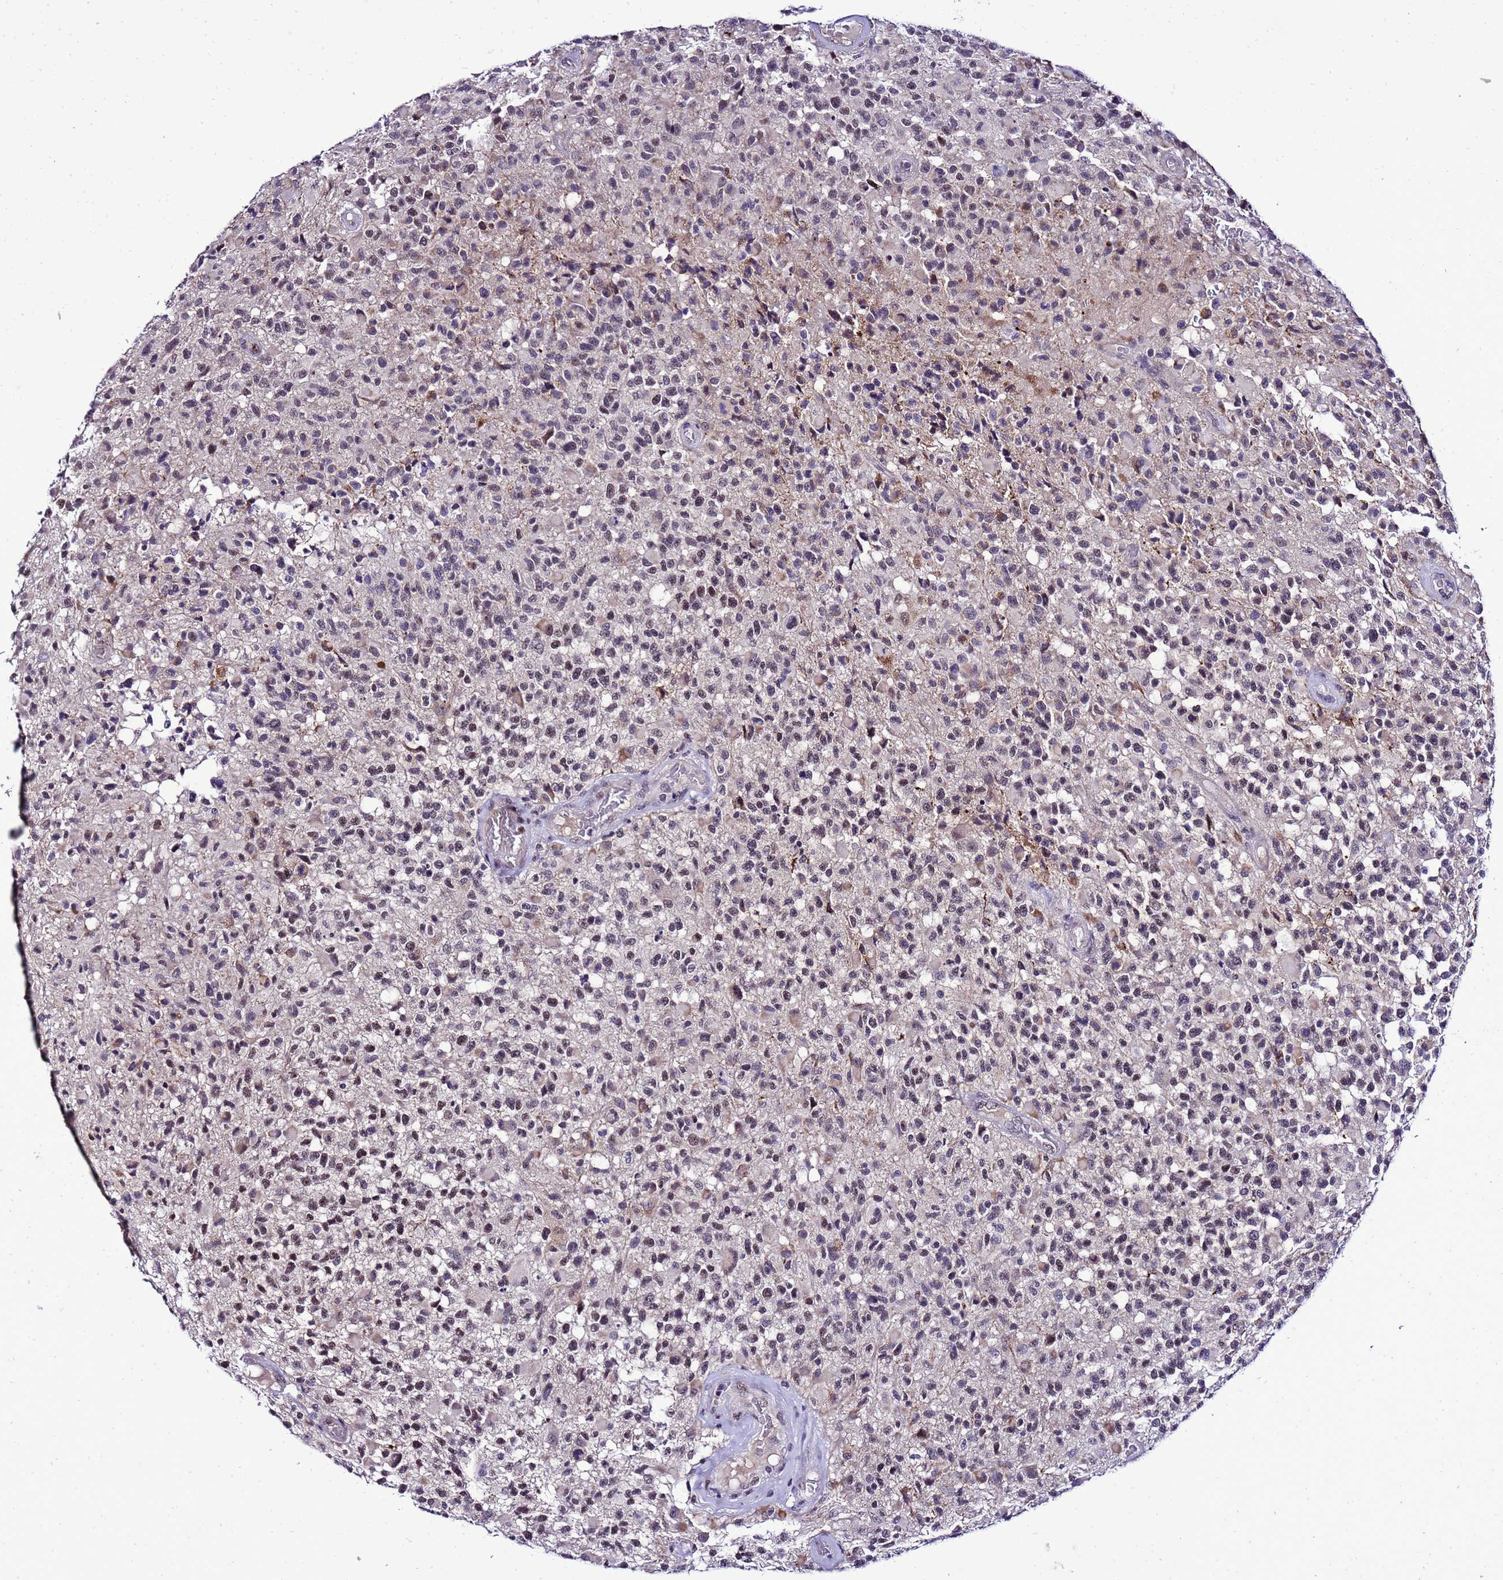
{"staining": {"intensity": "negative", "quantity": "none", "location": "none"}, "tissue": "glioma", "cell_type": "Tumor cells", "image_type": "cancer", "snomed": [{"axis": "morphology", "description": "Glioma, malignant, High grade"}, {"axis": "morphology", "description": "Glioblastoma, NOS"}, {"axis": "topography", "description": "Brain"}], "caption": "There is no significant expression in tumor cells of glioma.", "gene": "C19orf47", "patient": {"sex": "male", "age": 60}}